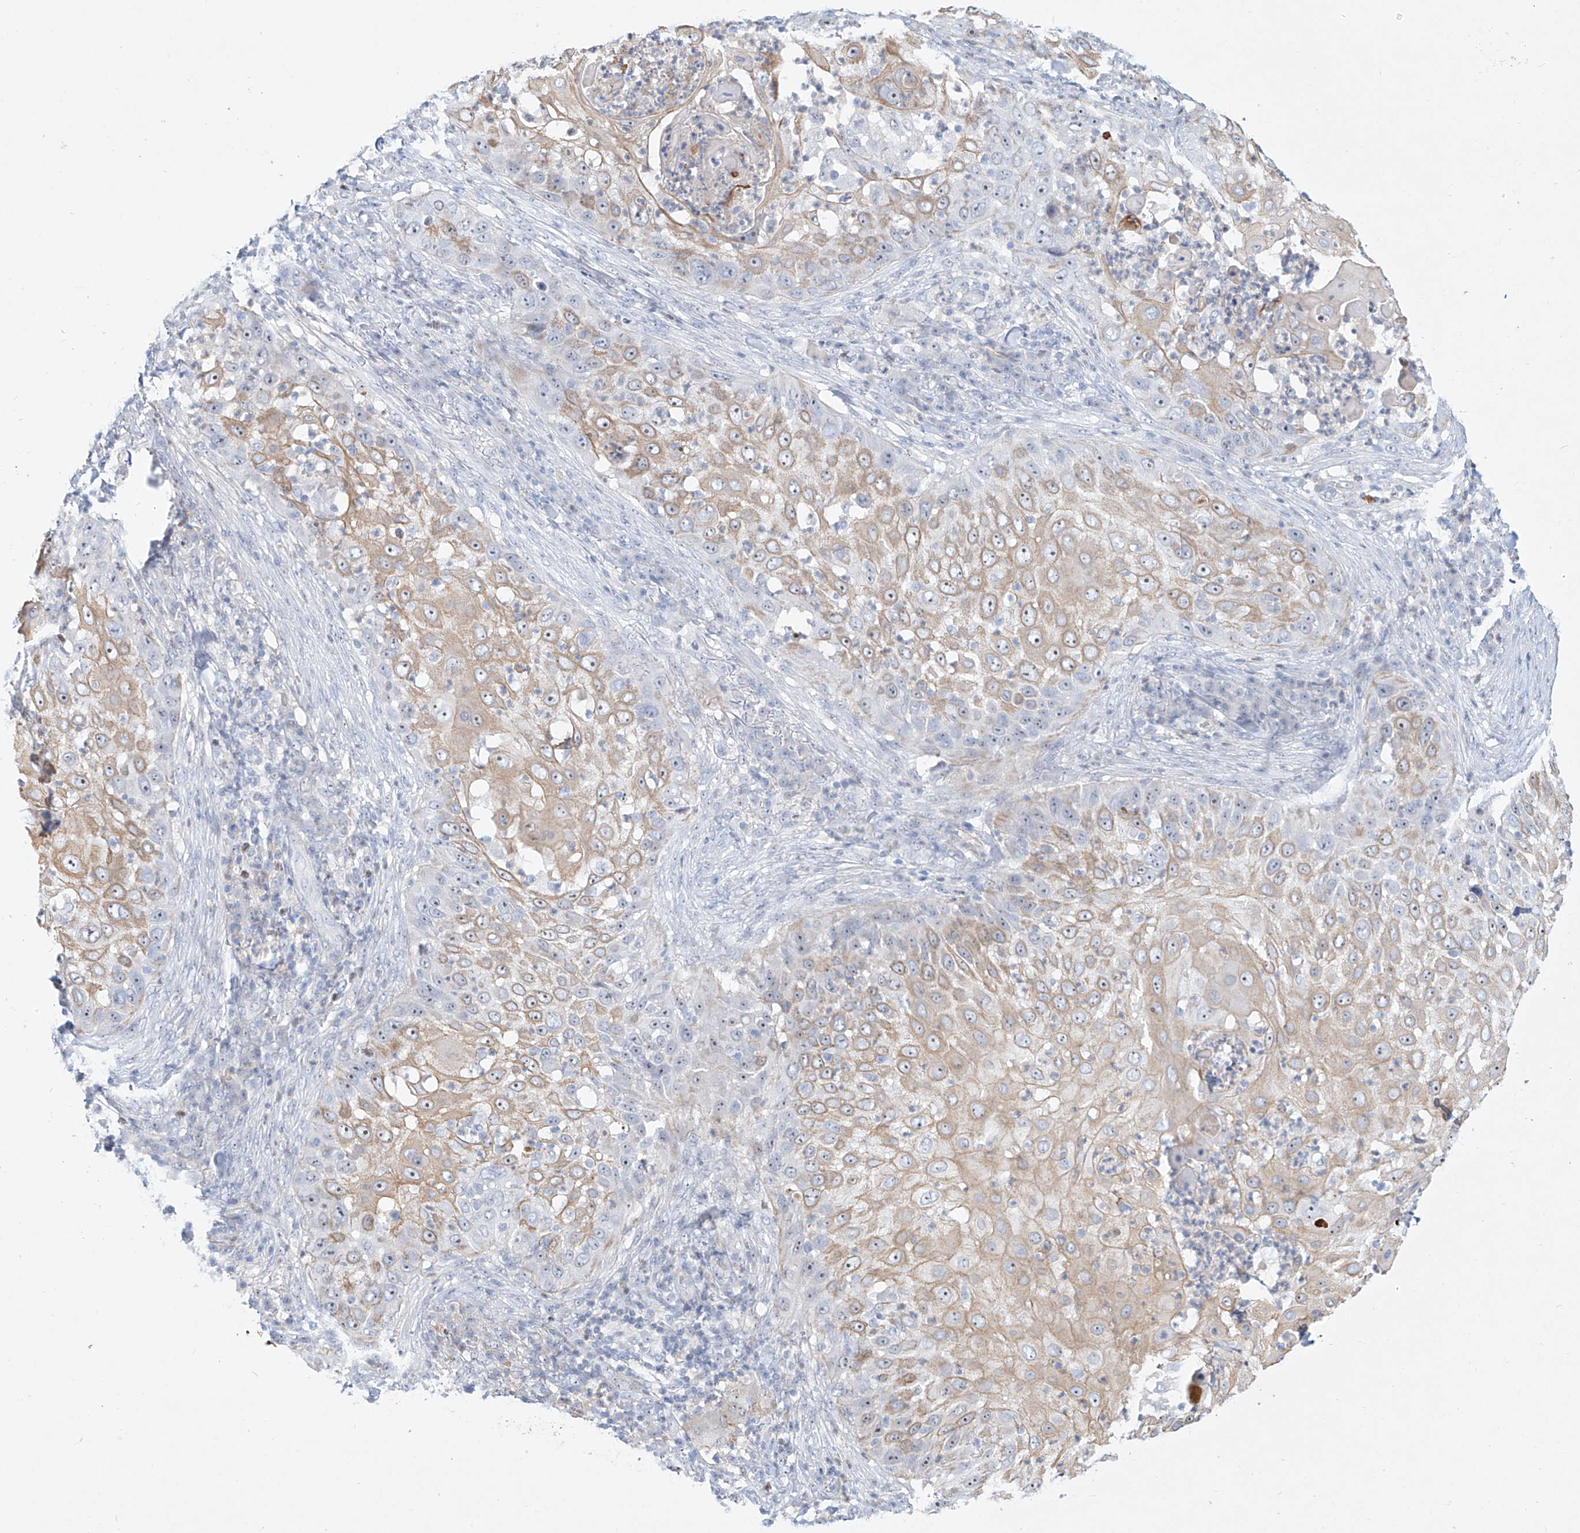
{"staining": {"intensity": "weak", "quantity": ">75%", "location": "cytoplasmic/membranous,nuclear"}, "tissue": "skin cancer", "cell_type": "Tumor cells", "image_type": "cancer", "snomed": [{"axis": "morphology", "description": "Squamous cell carcinoma, NOS"}, {"axis": "topography", "description": "Skin"}], "caption": "DAB (3,3'-diaminobenzidine) immunohistochemical staining of skin squamous cell carcinoma demonstrates weak cytoplasmic/membranous and nuclear protein staining in about >75% of tumor cells. (brown staining indicates protein expression, while blue staining denotes nuclei).", "gene": "SNU13", "patient": {"sex": "female", "age": 44}}